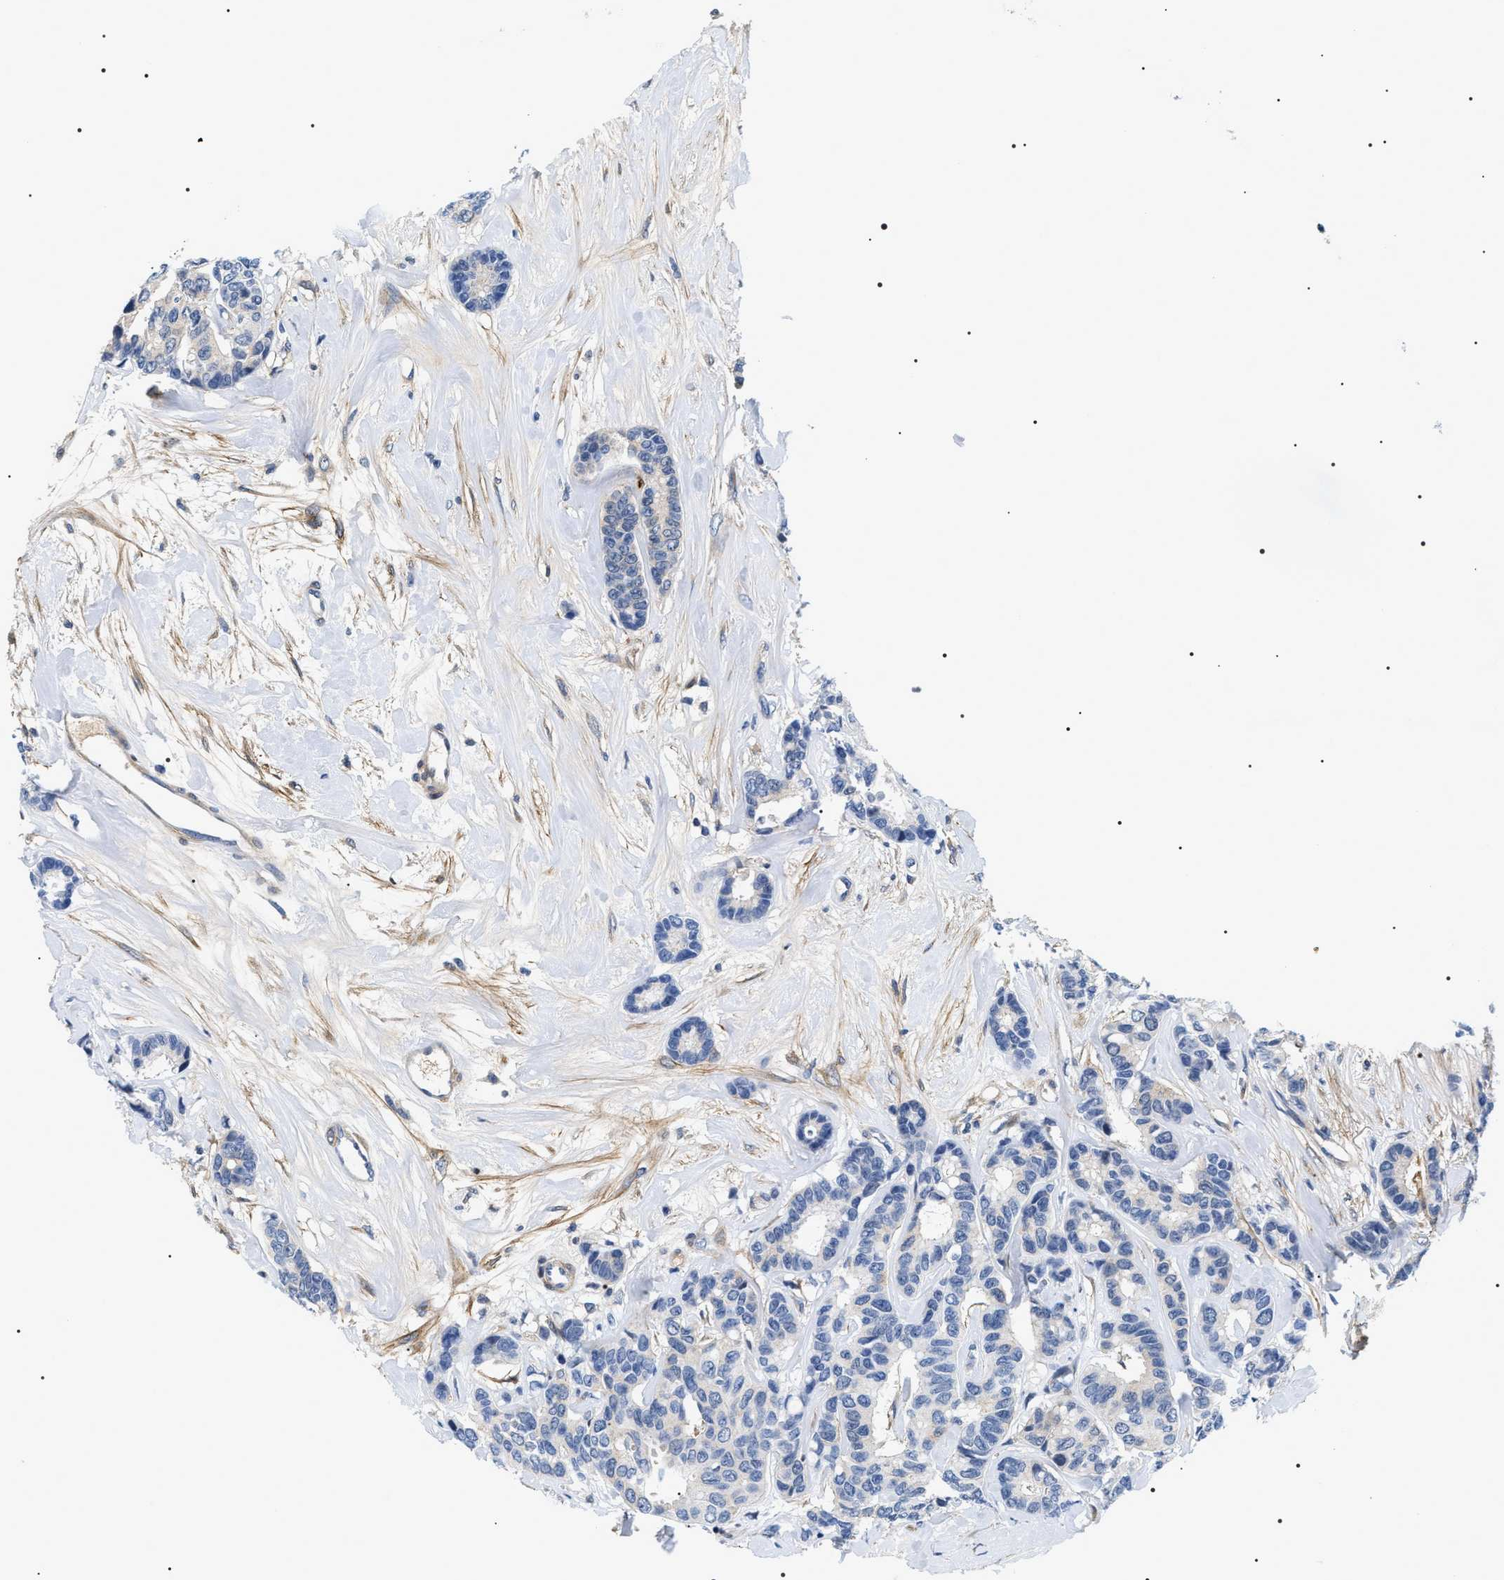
{"staining": {"intensity": "negative", "quantity": "none", "location": "none"}, "tissue": "breast cancer", "cell_type": "Tumor cells", "image_type": "cancer", "snomed": [{"axis": "morphology", "description": "Duct carcinoma"}, {"axis": "topography", "description": "Breast"}], "caption": "This histopathology image is of breast cancer stained with immunohistochemistry (IHC) to label a protein in brown with the nuclei are counter-stained blue. There is no positivity in tumor cells.", "gene": "BAG2", "patient": {"sex": "female", "age": 87}}